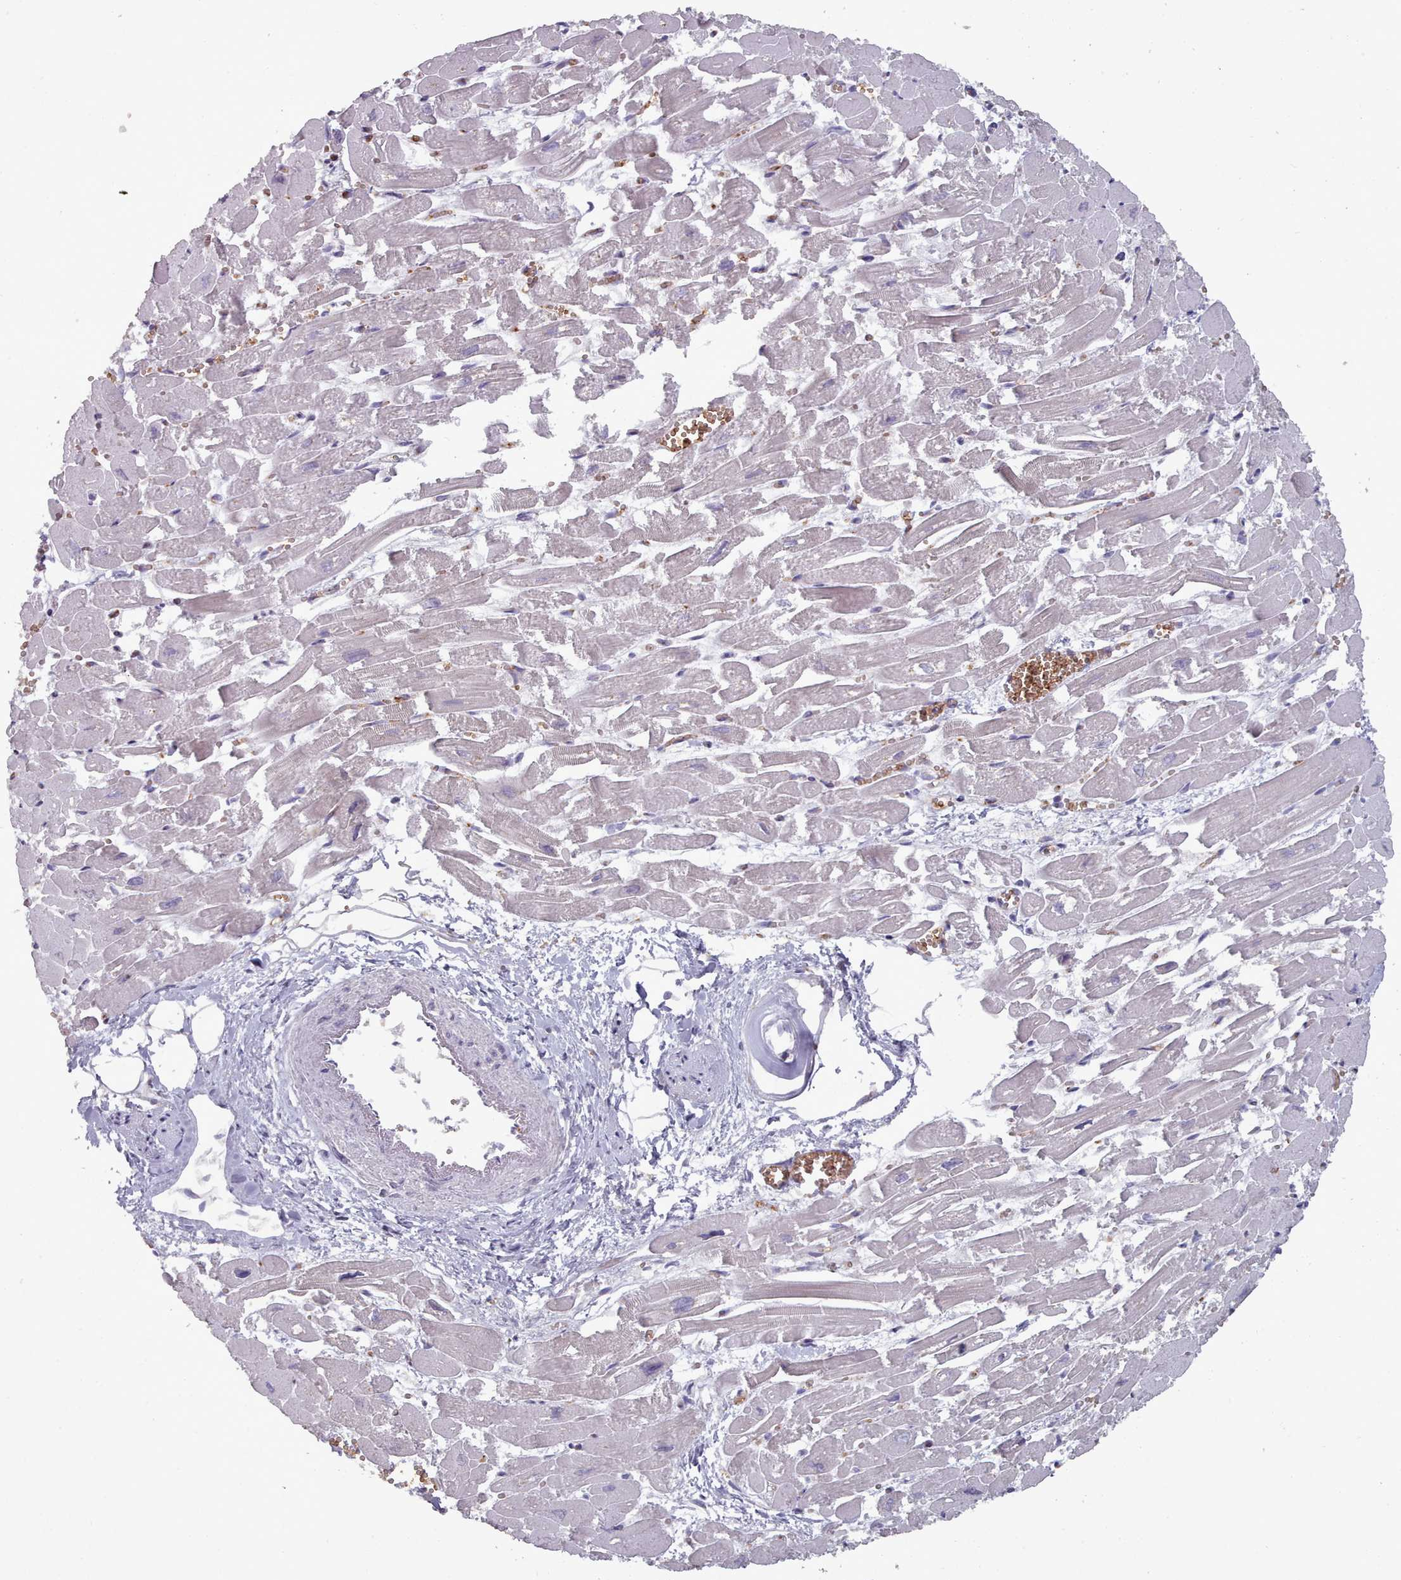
{"staining": {"intensity": "weak", "quantity": "25%-75%", "location": "cytoplasmic/membranous"}, "tissue": "heart muscle", "cell_type": "Cardiomyocytes", "image_type": "normal", "snomed": [{"axis": "morphology", "description": "Normal tissue, NOS"}, {"axis": "topography", "description": "Heart"}], "caption": "Protein expression by immunohistochemistry shows weak cytoplasmic/membranous staining in about 25%-75% of cardiomyocytes in unremarkable heart muscle.", "gene": "MAN1B1", "patient": {"sex": "male", "age": 54}}